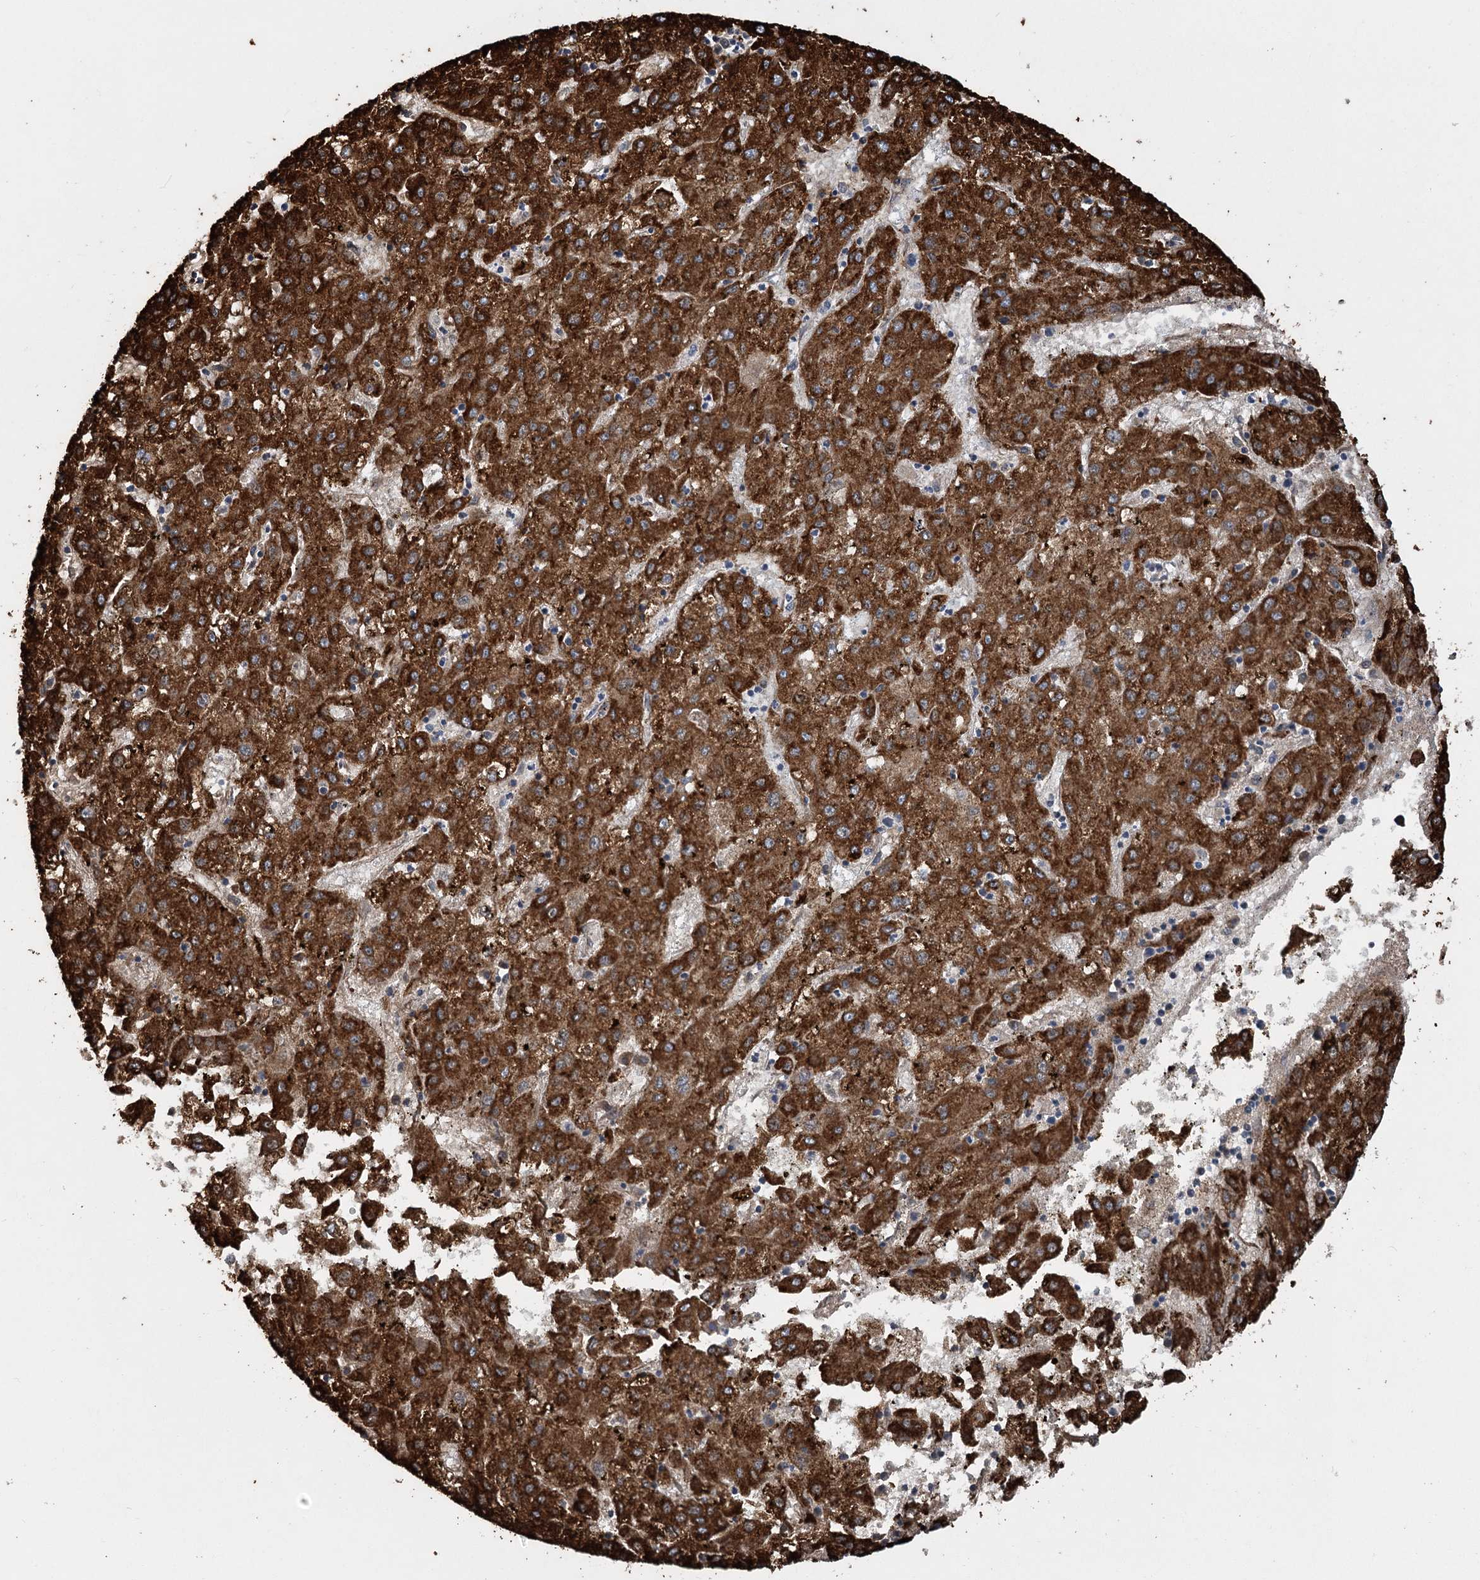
{"staining": {"intensity": "strong", "quantity": ">75%", "location": "cytoplasmic/membranous"}, "tissue": "liver cancer", "cell_type": "Tumor cells", "image_type": "cancer", "snomed": [{"axis": "morphology", "description": "Carcinoma, Hepatocellular, NOS"}, {"axis": "topography", "description": "Liver"}], "caption": "Hepatocellular carcinoma (liver) tissue reveals strong cytoplasmic/membranous staining in approximately >75% of tumor cells, visualized by immunohistochemistry.", "gene": "CIB4", "patient": {"sex": "male", "age": 72}}